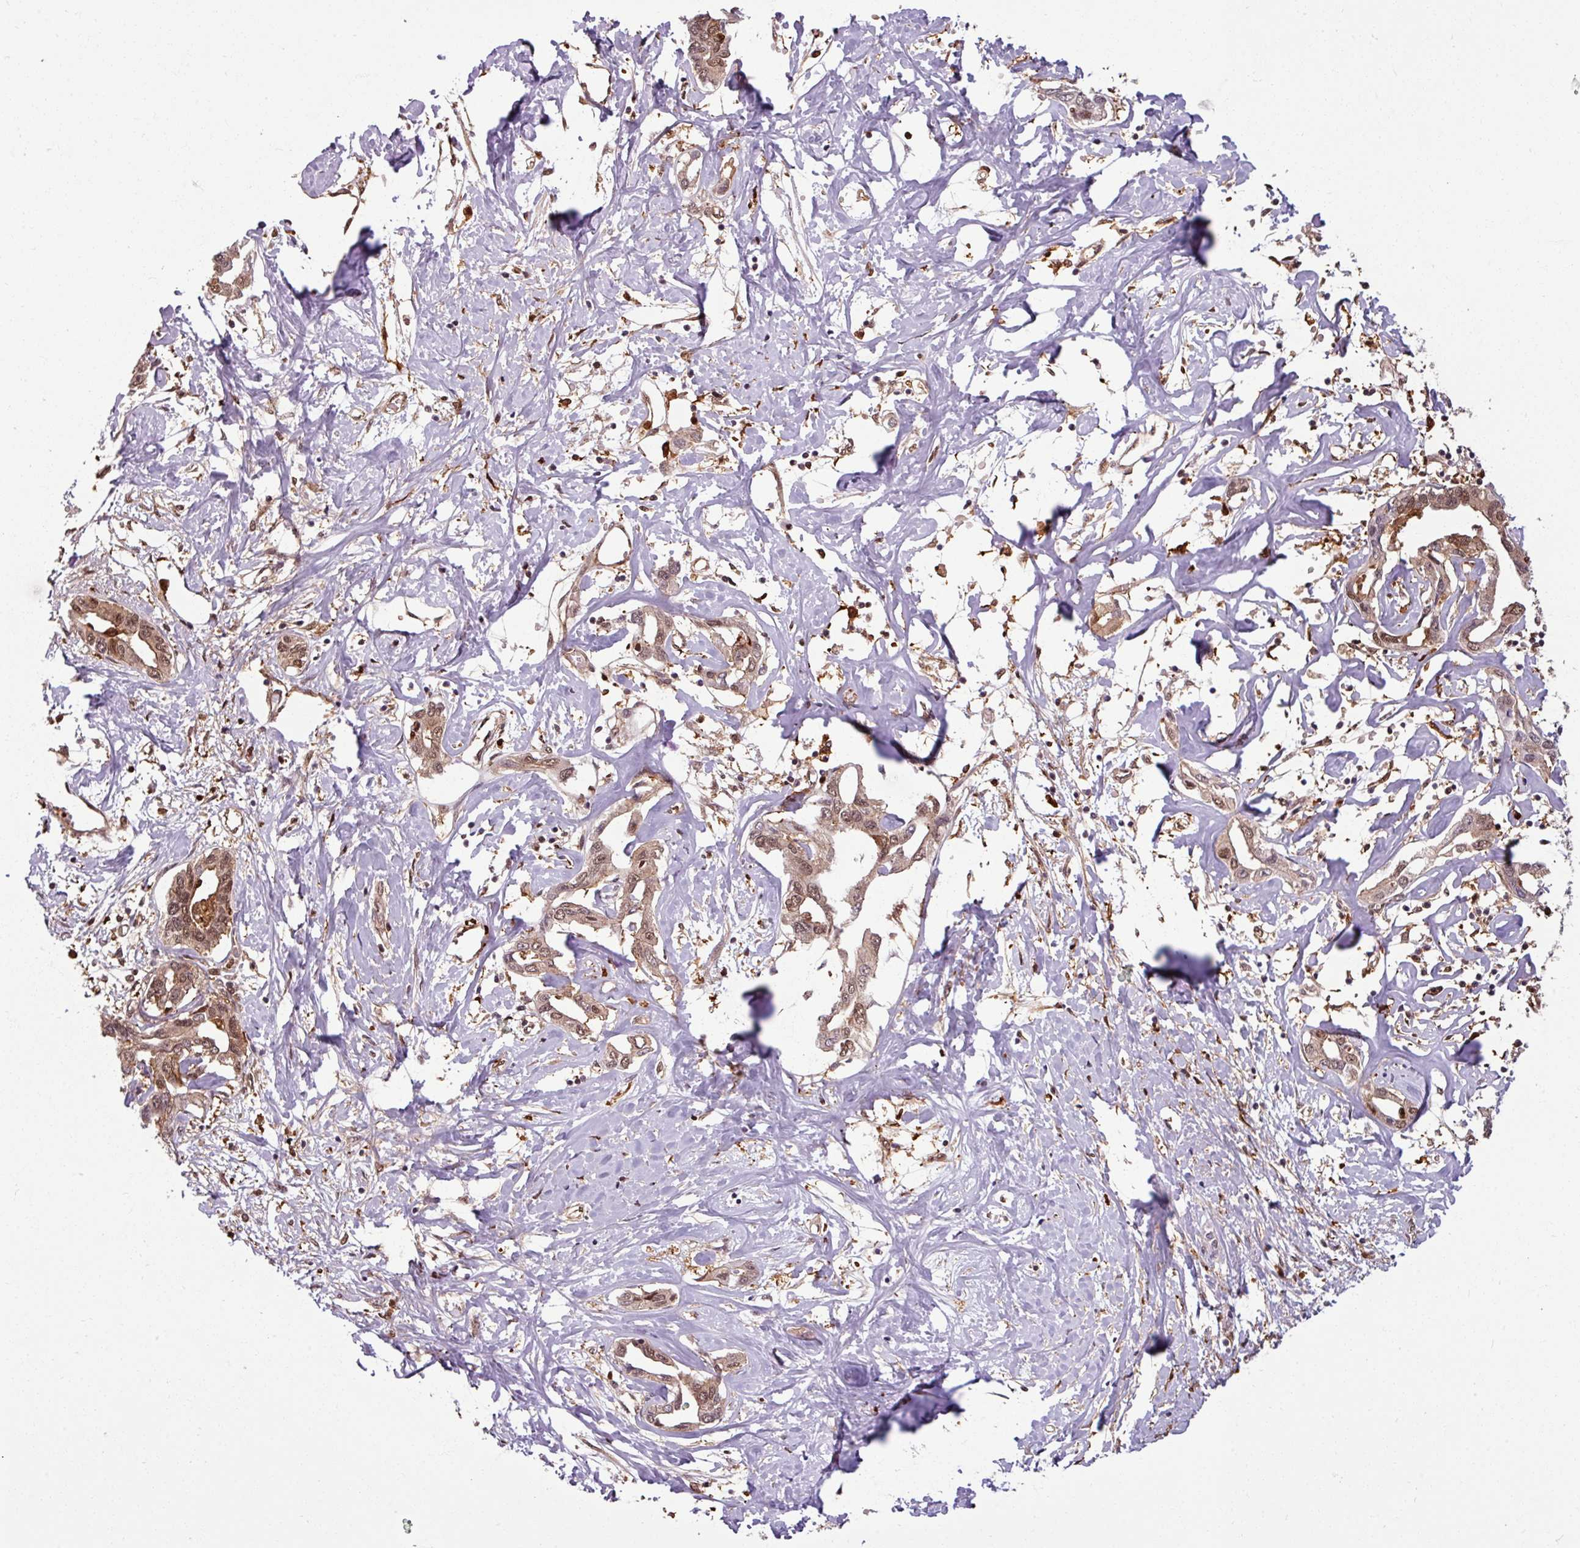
{"staining": {"intensity": "moderate", "quantity": ">75%", "location": "cytoplasmic/membranous,nuclear"}, "tissue": "liver cancer", "cell_type": "Tumor cells", "image_type": "cancer", "snomed": [{"axis": "morphology", "description": "Cholangiocarcinoma"}, {"axis": "topography", "description": "Liver"}], "caption": "The histopathology image reveals immunohistochemical staining of cholangiocarcinoma (liver). There is moderate cytoplasmic/membranous and nuclear expression is seen in about >75% of tumor cells. The staining is performed using DAB brown chromogen to label protein expression. The nuclei are counter-stained blue using hematoxylin.", "gene": "KCTD11", "patient": {"sex": "male", "age": 59}}